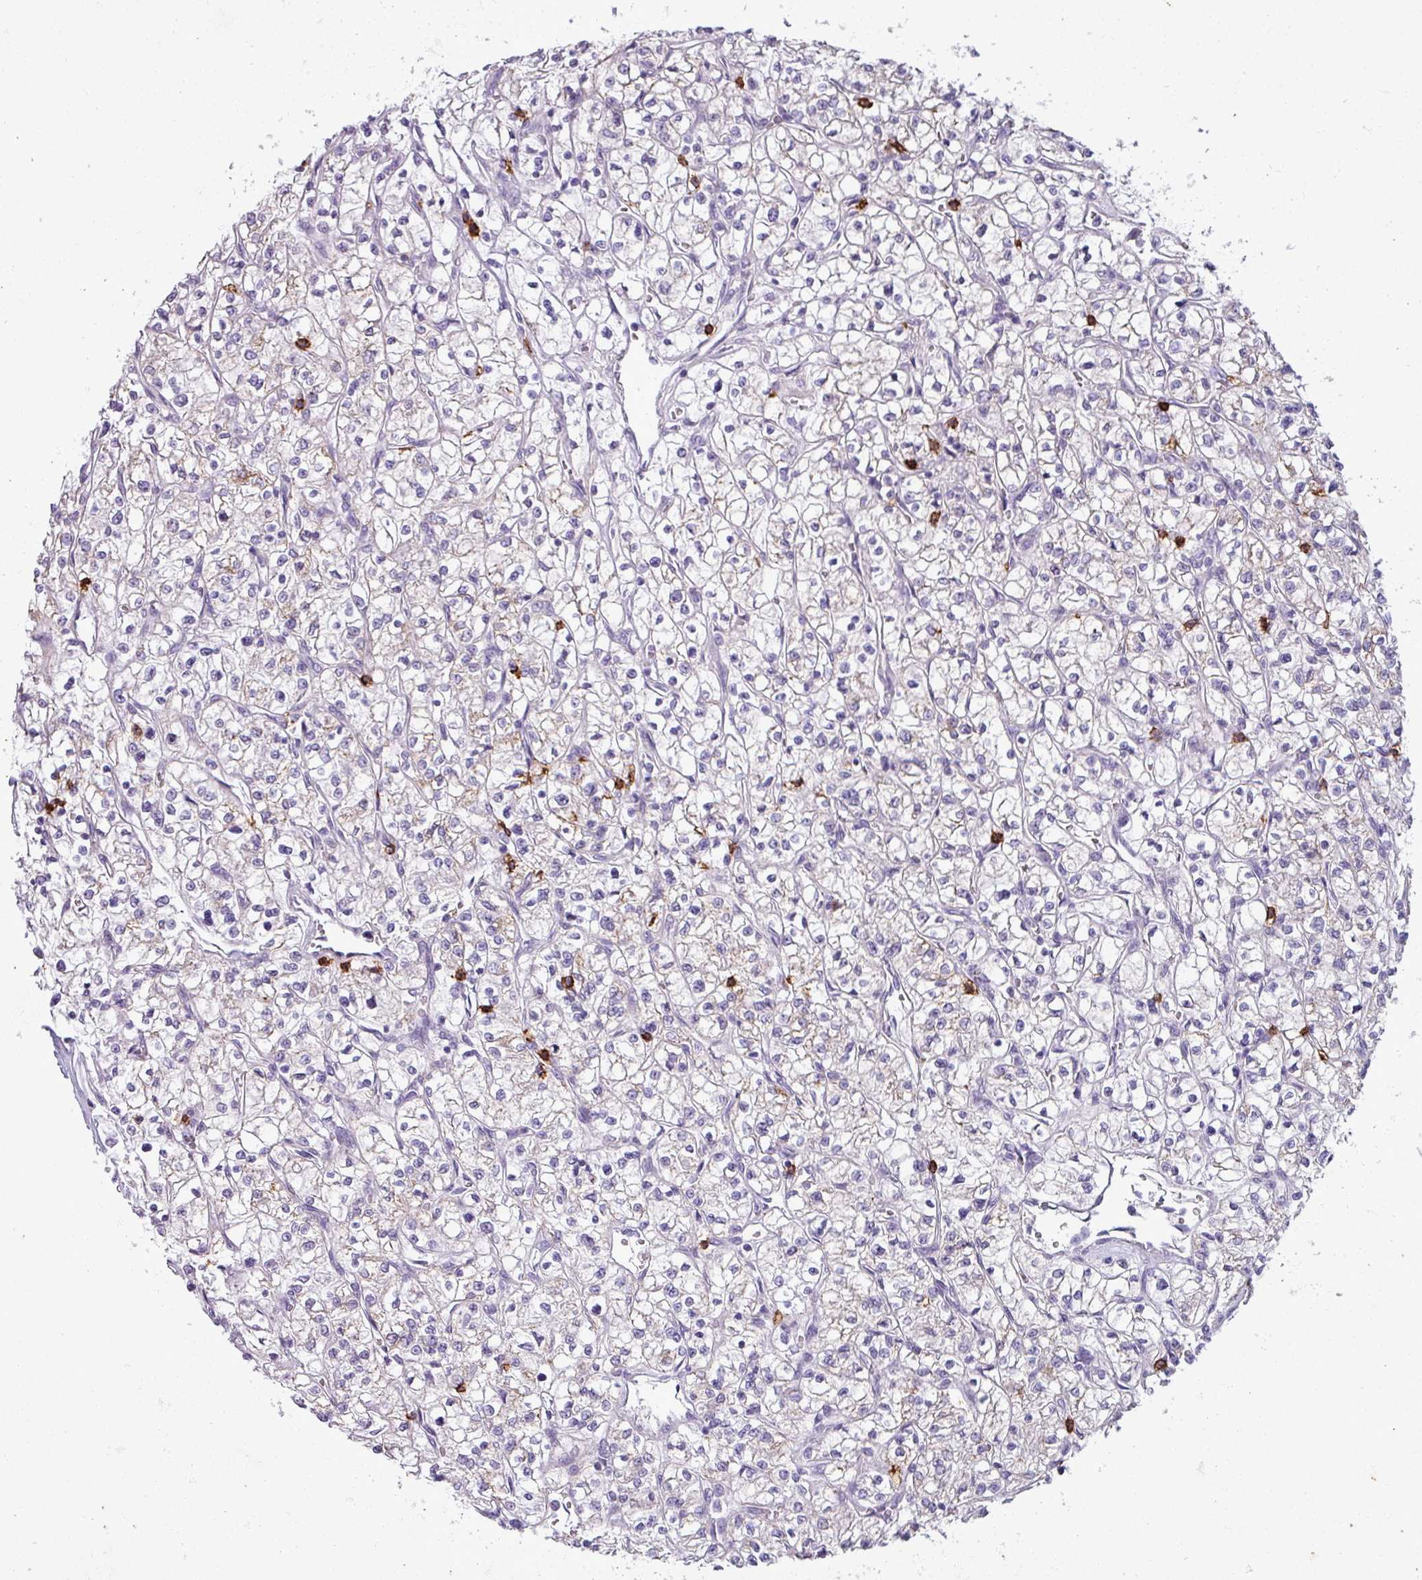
{"staining": {"intensity": "negative", "quantity": "none", "location": "none"}, "tissue": "renal cancer", "cell_type": "Tumor cells", "image_type": "cancer", "snomed": [{"axis": "morphology", "description": "Adenocarcinoma, NOS"}, {"axis": "topography", "description": "Kidney"}], "caption": "IHC histopathology image of human adenocarcinoma (renal) stained for a protein (brown), which demonstrates no positivity in tumor cells. The staining was performed using DAB to visualize the protein expression in brown, while the nuclei were stained in blue with hematoxylin (Magnification: 20x).", "gene": "CD8A", "patient": {"sex": "female", "age": 64}}